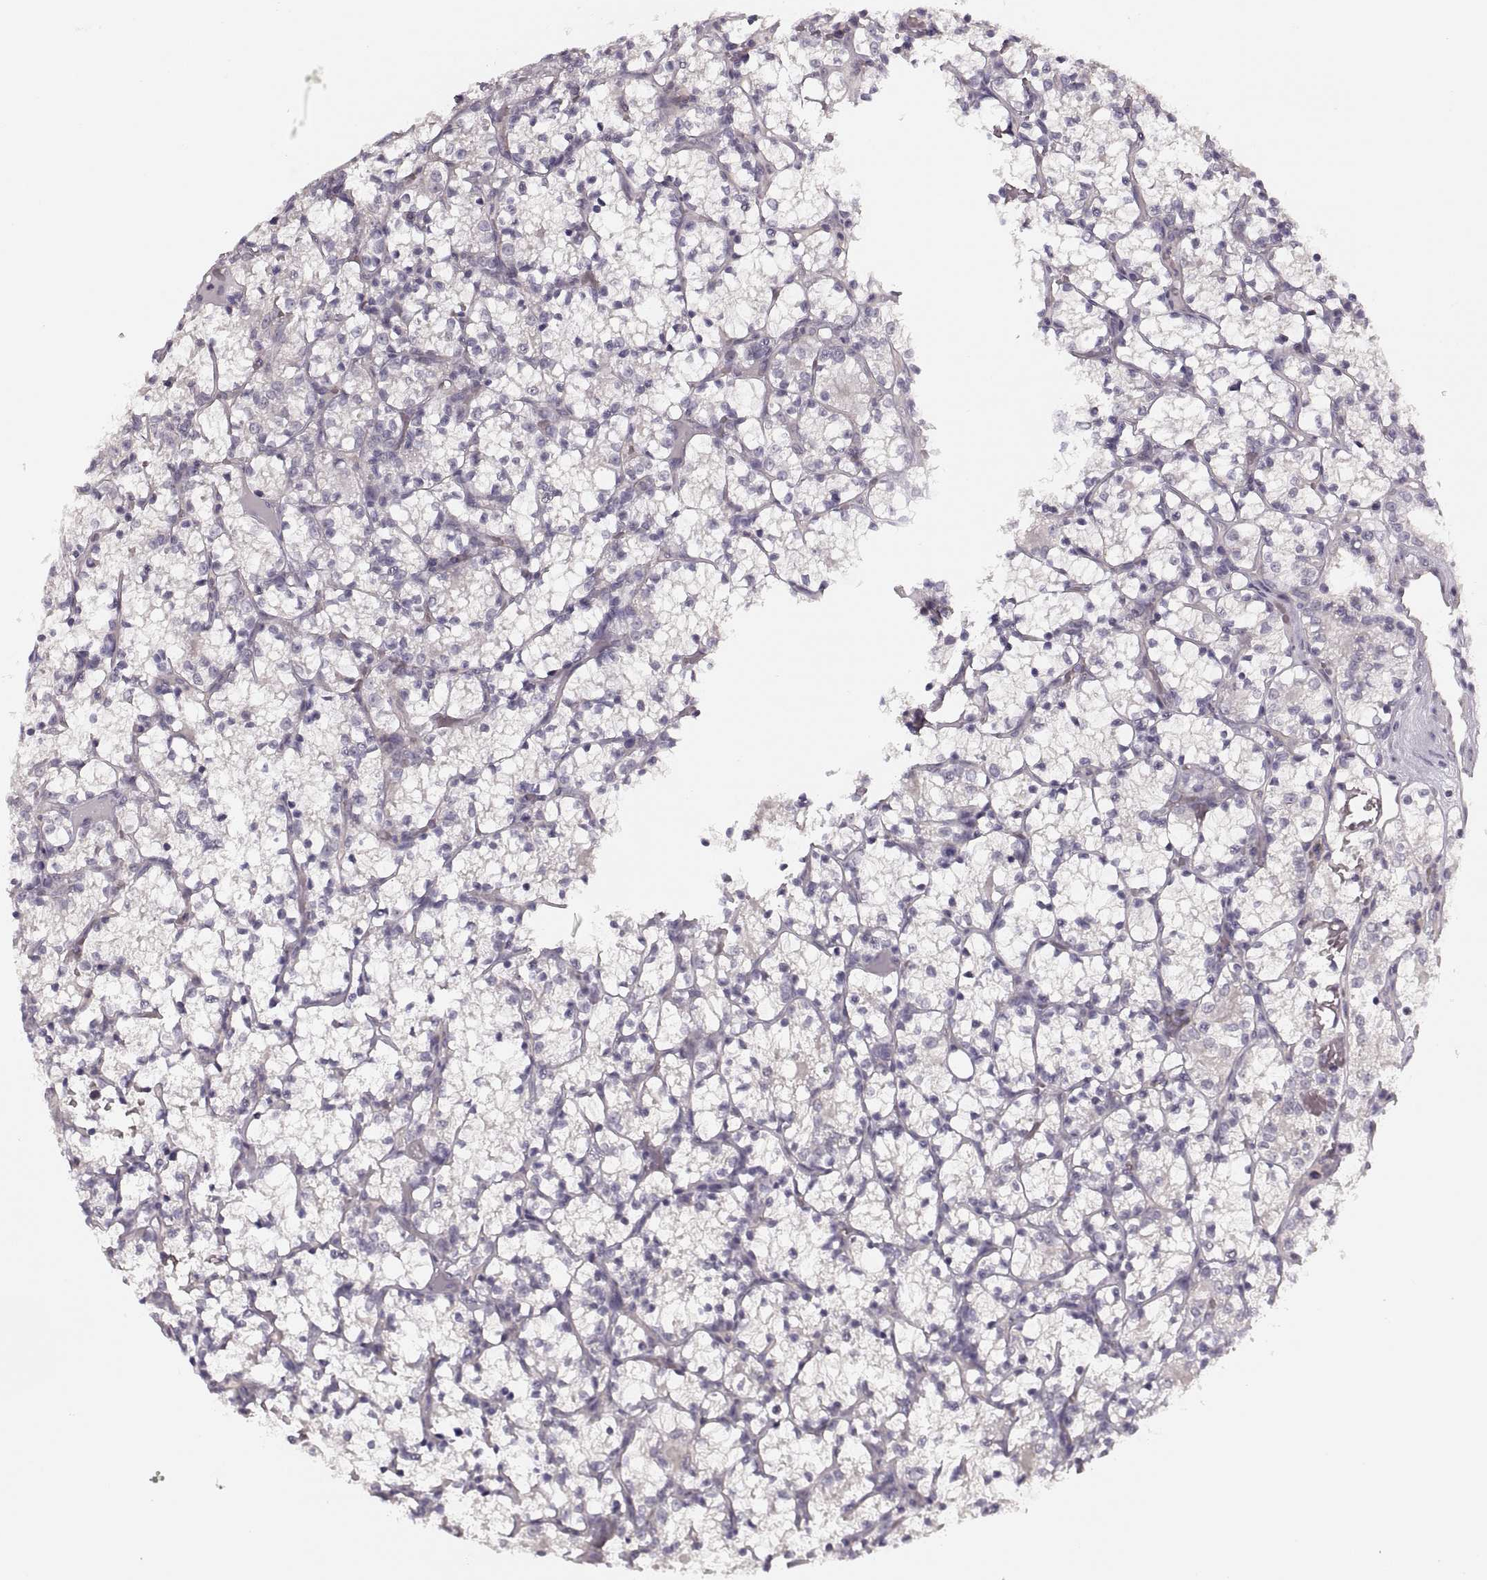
{"staining": {"intensity": "negative", "quantity": "none", "location": "none"}, "tissue": "renal cancer", "cell_type": "Tumor cells", "image_type": "cancer", "snomed": [{"axis": "morphology", "description": "Adenocarcinoma, NOS"}, {"axis": "topography", "description": "Kidney"}], "caption": "High power microscopy photomicrograph of an immunohistochemistry (IHC) micrograph of renal adenocarcinoma, revealing no significant expression in tumor cells.", "gene": "LUZP2", "patient": {"sex": "female", "age": 69}}